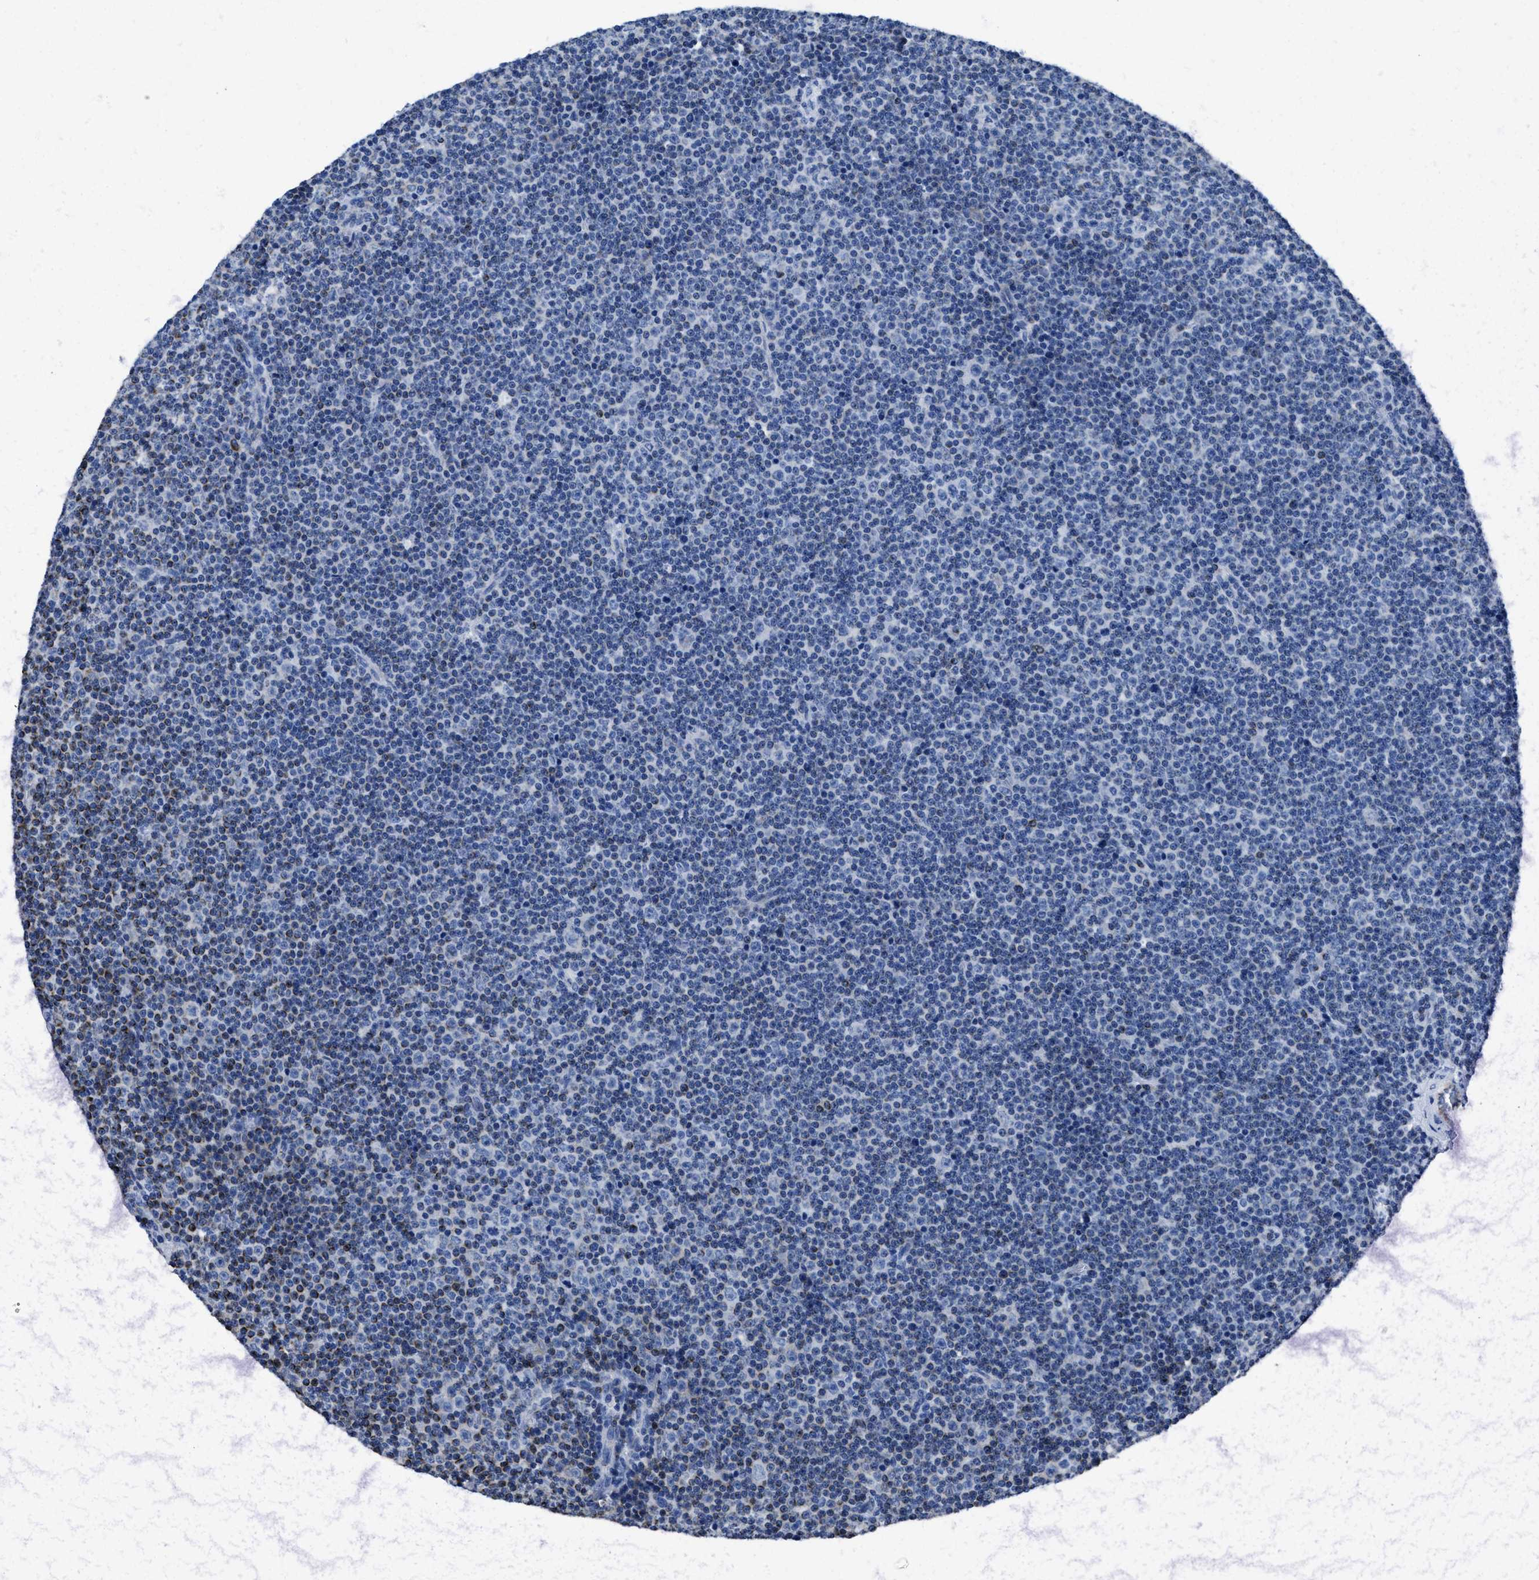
{"staining": {"intensity": "negative", "quantity": "none", "location": "none"}, "tissue": "lymphoma", "cell_type": "Tumor cells", "image_type": "cancer", "snomed": [{"axis": "morphology", "description": "Malignant lymphoma, non-Hodgkin's type, Low grade"}, {"axis": "topography", "description": "Lymph node"}], "caption": "This is an IHC histopathology image of human low-grade malignant lymphoma, non-Hodgkin's type. There is no expression in tumor cells.", "gene": "ITGA3", "patient": {"sex": "female", "age": 67}}